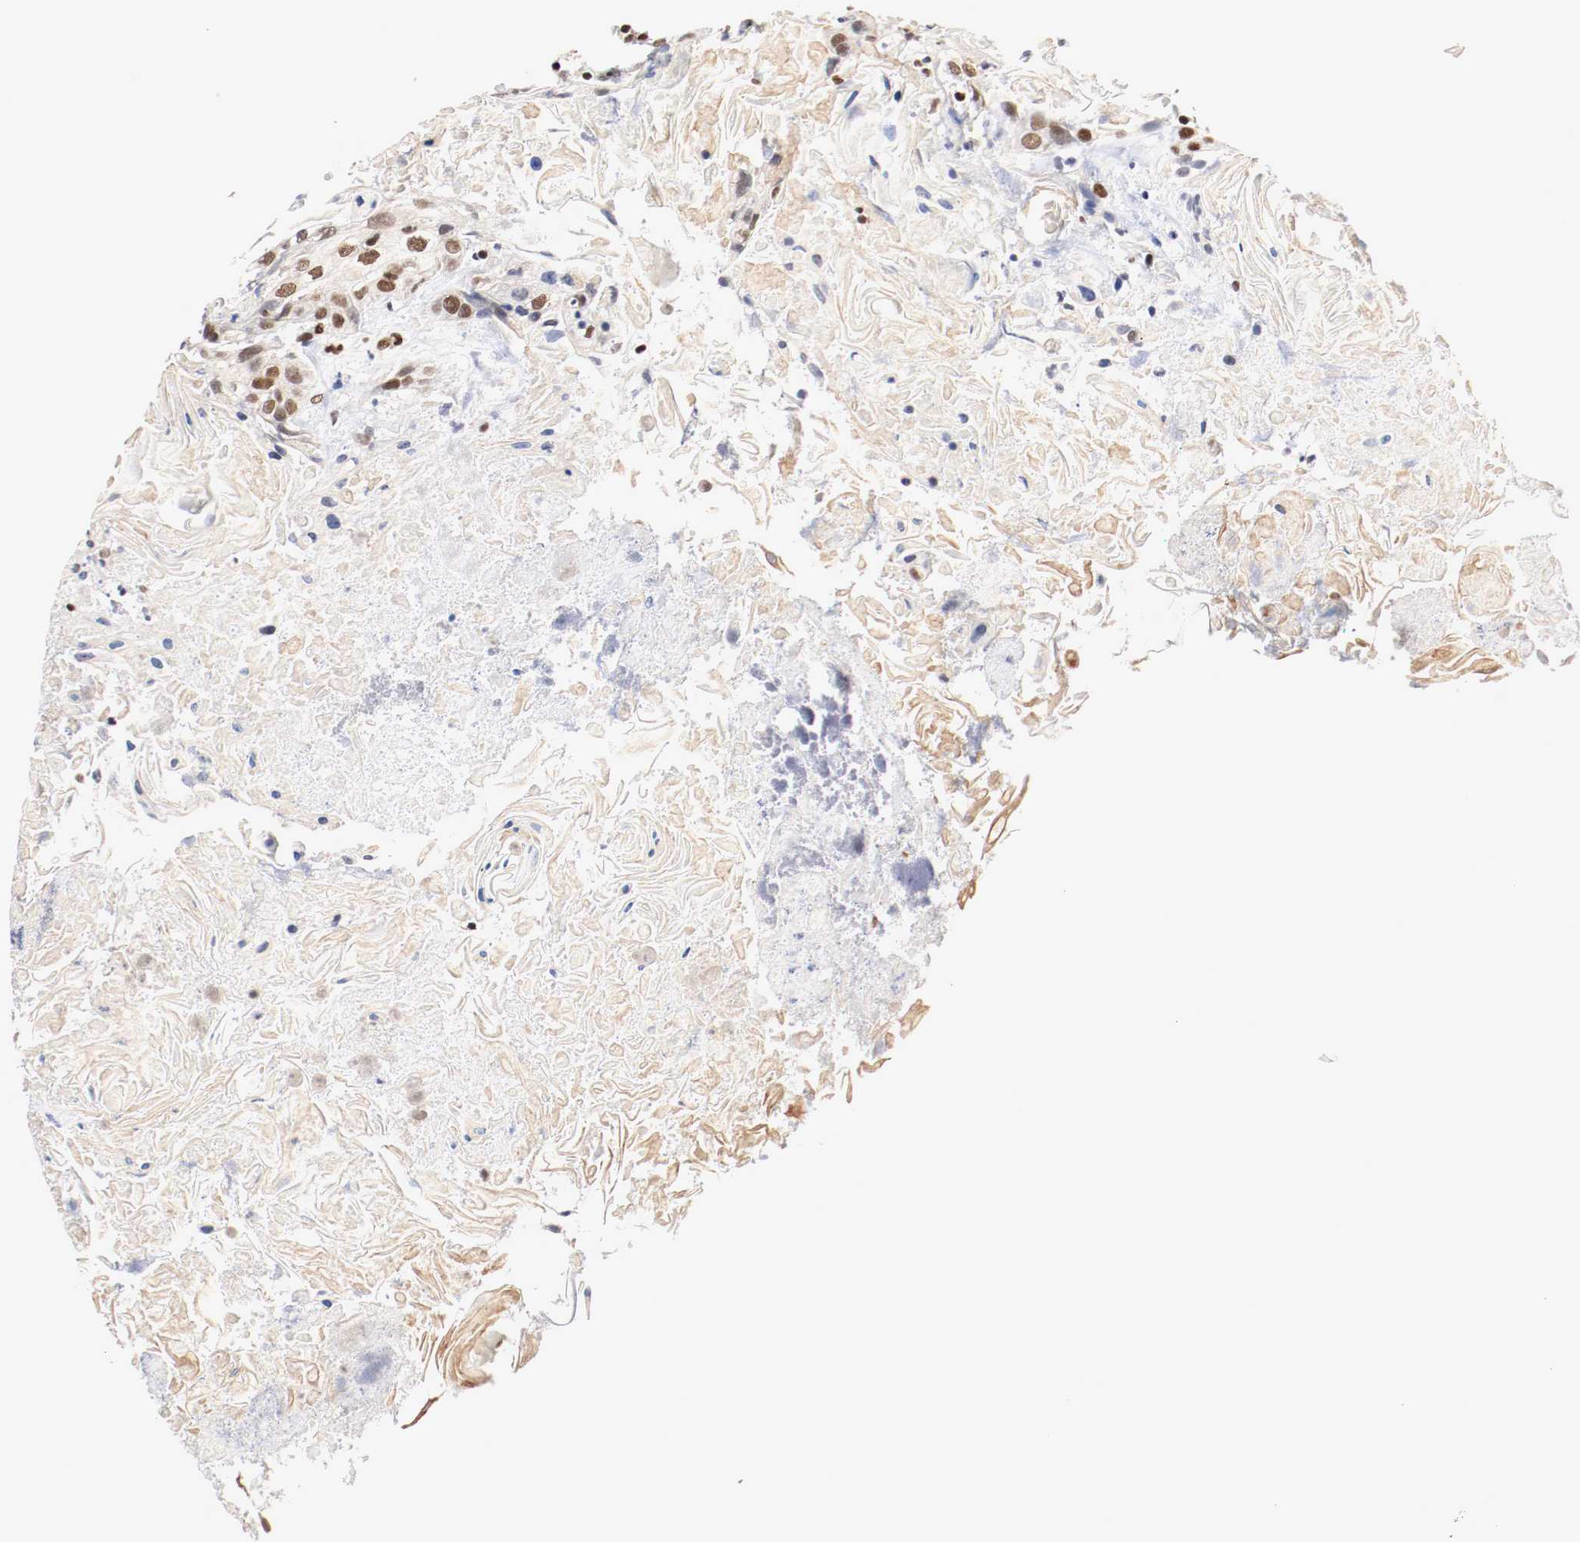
{"staining": {"intensity": "moderate", "quantity": ">75%", "location": "nuclear"}, "tissue": "head and neck cancer", "cell_type": "Tumor cells", "image_type": "cancer", "snomed": [{"axis": "morphology", "description": "Squamous cell carcinoma, NOS"}, {"axis": "topography", "description": "Head-Neck"}], "caption": "A photomicrograph showing moderate nuclear expression in about >75% of tumor cells in squamous cell carcinoma (head and neck), as visualized by brown immunohistochemical staining.", "gene": "MEF2D", "patient": {"sex": "female", "age": 84}}